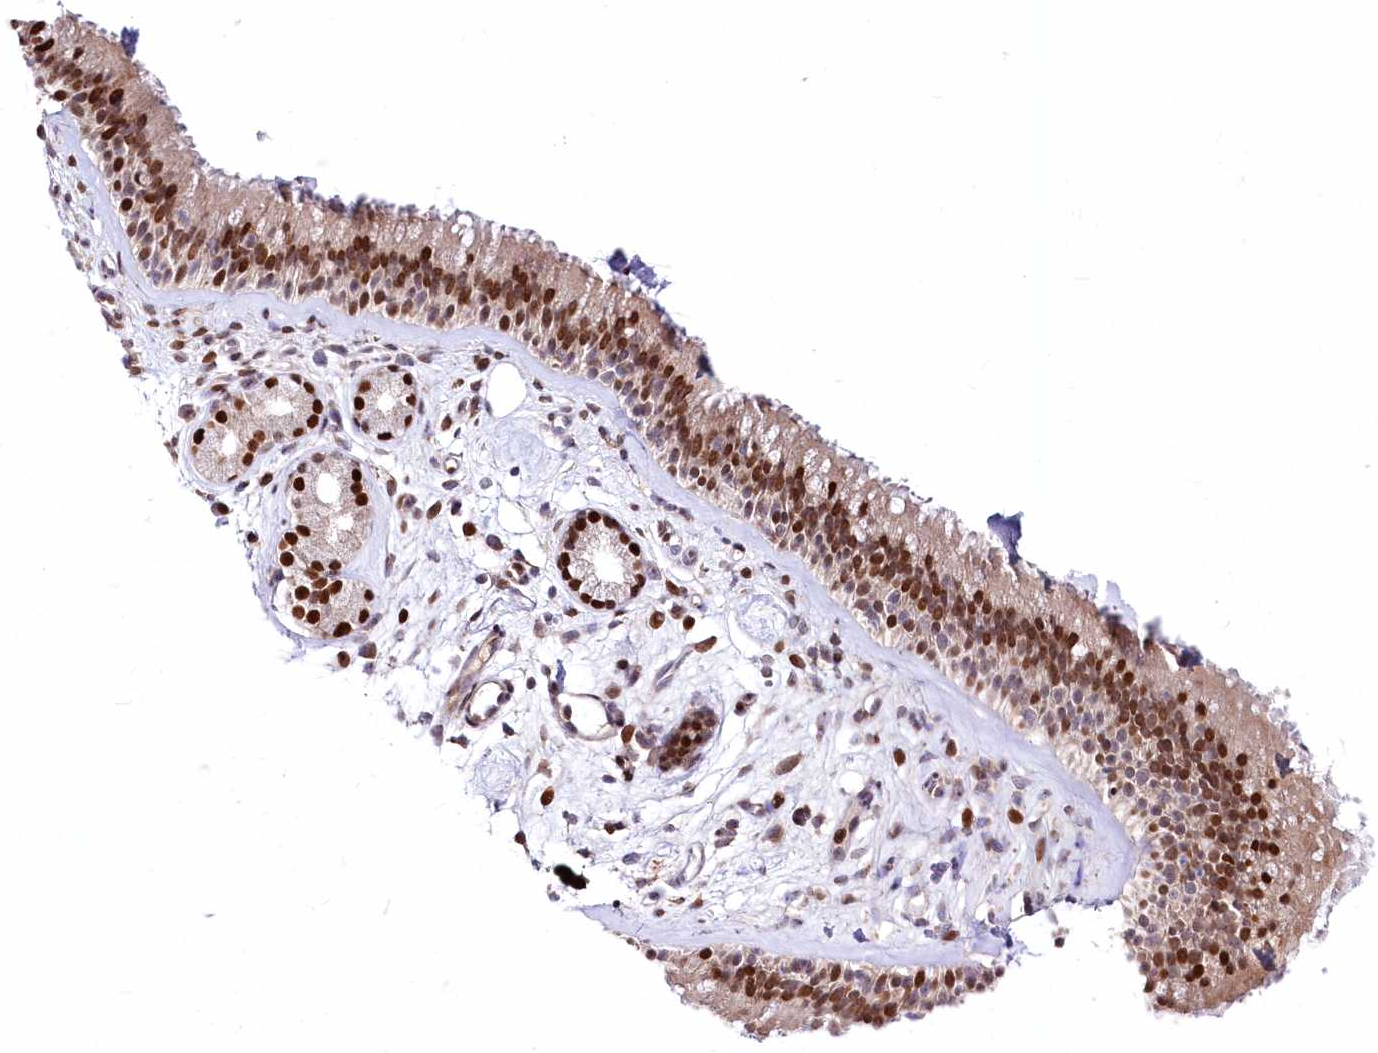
{"staining": {"intensity": "strong", "quantity": ">75%", "location": "nuclear"}, "tissue": "nasopharynx", "cell_type": "Respiratory epithelial cells", "image_type": "normal", "snomed": [{"axis": "morphology", "description": "Normal tissue, NOS"}, {"axis": "morphology", "description": "Inflammation, NOS"}, {"axis": "morphology", "description": "Malignant melanoma, Metastatic site"}, {"axis": "topography", "description": "Nasopharynx"}], "caption": "A micrograph of nasopharynx stained for a protein reveals strong nuclear brown staining in respiratory epithelial cells. (DAB (3,3'-diaminobenzidine) IHC with brightfield microscopy, high magnification).", "gene": "ZFYVE27", "patient": {"sex": "male", "age": 70}}